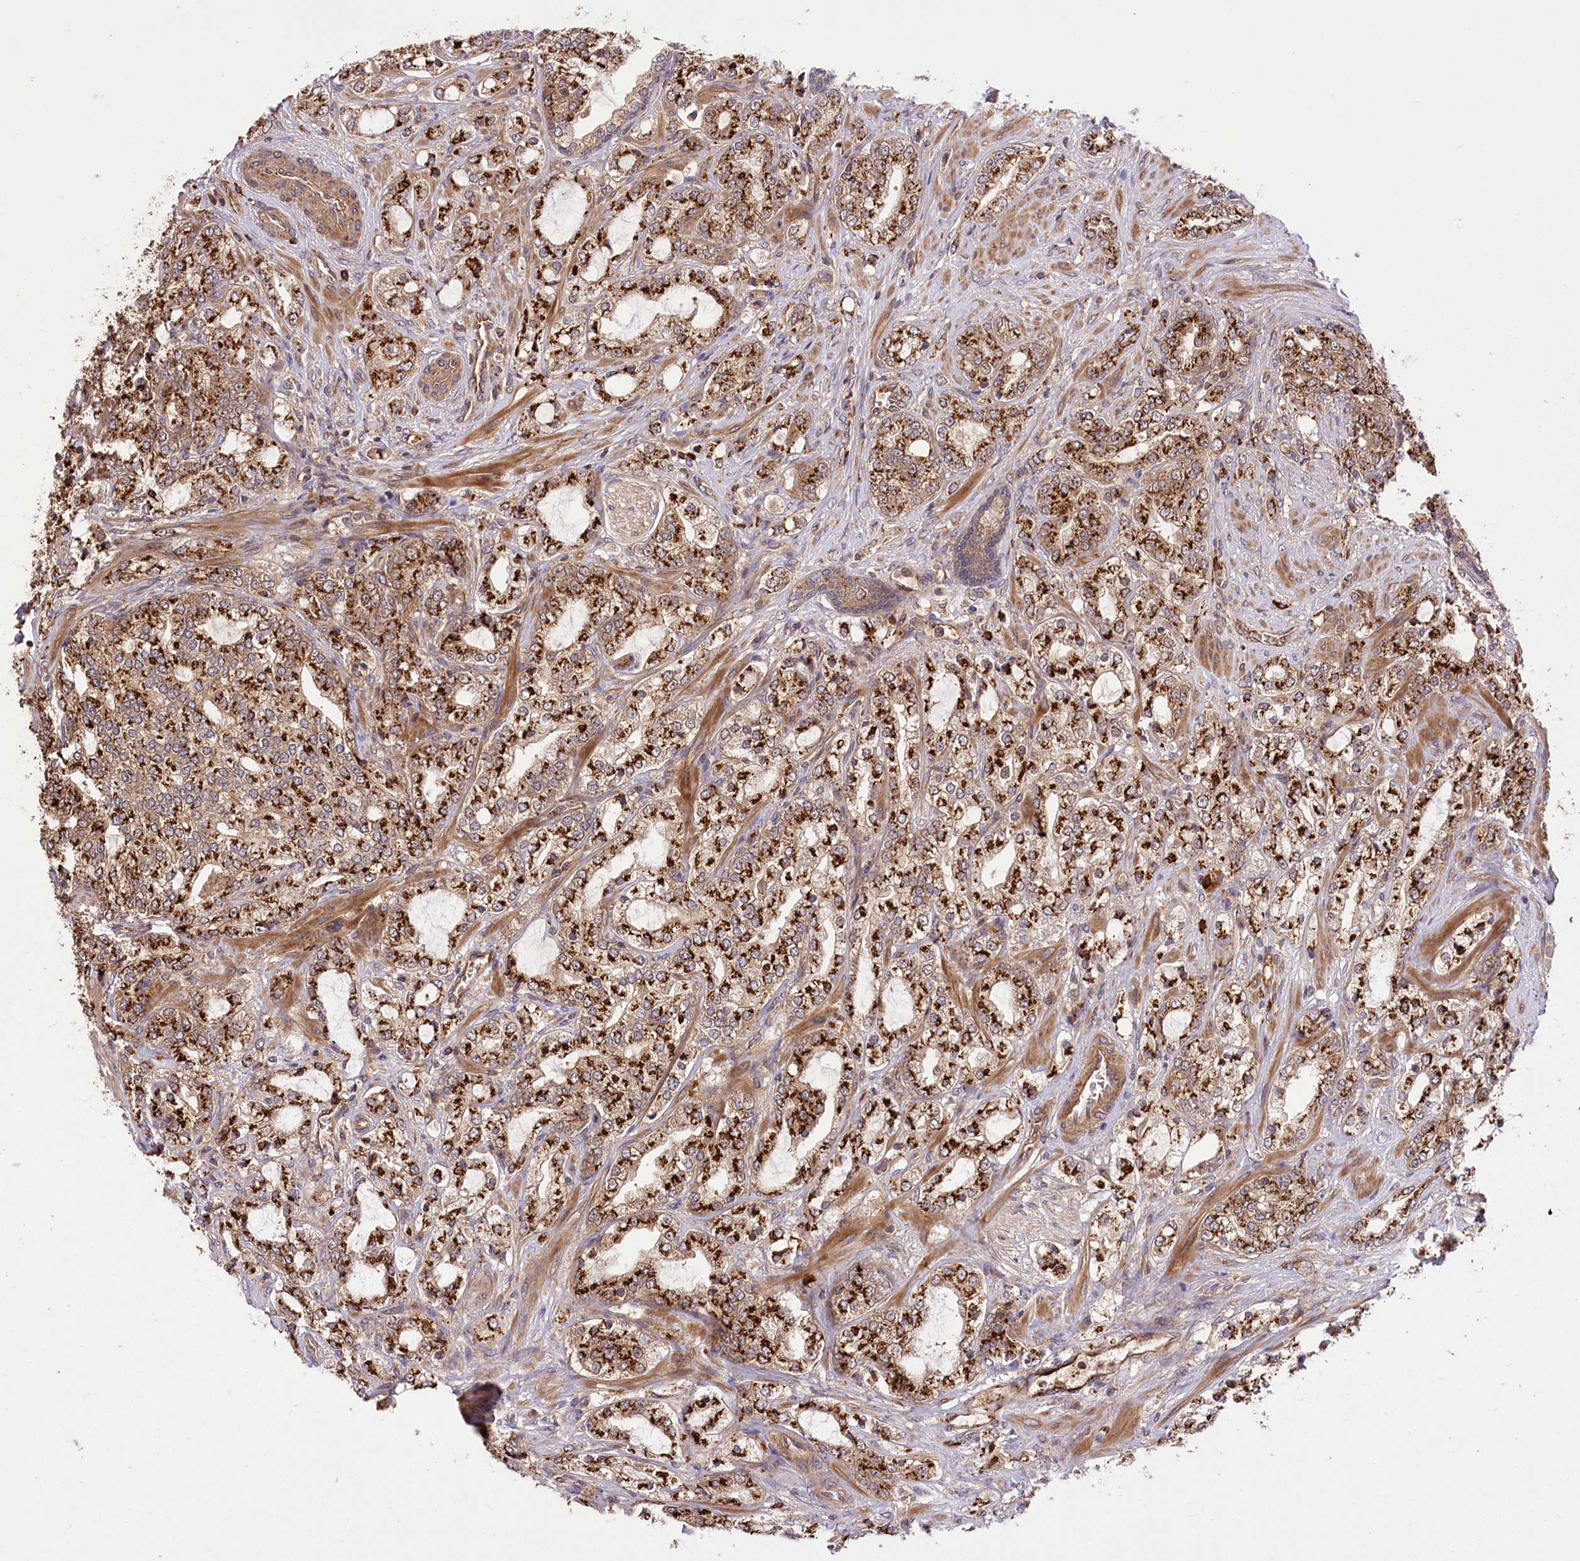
{"staining": {"intensity": "strong", "quantity": ">75%", "location": "cytoplasmic/membranous"}, "tissue": "prostate cancer", "cell_type": "Tumor cells", "image_type": "cancer", "snomed": [{"axis": "morphology", "description": "Adenocarcinoma, High grade"}, {"axis": "topography", "description": "Prostate"}], "caption": "The photomicrograph shows staining of prostate cancer, revealing strong cytoplasmic/membranous protein positivity (brown color) within tumor cells. The staining was performed using DAB (3,3'-diaminobenzidine), with brown indicating positive protein expression. Nuclei are stained blue with hematoxylin.", "gene": "CARD19", "patient": {"sex": "male", "age": 64}}